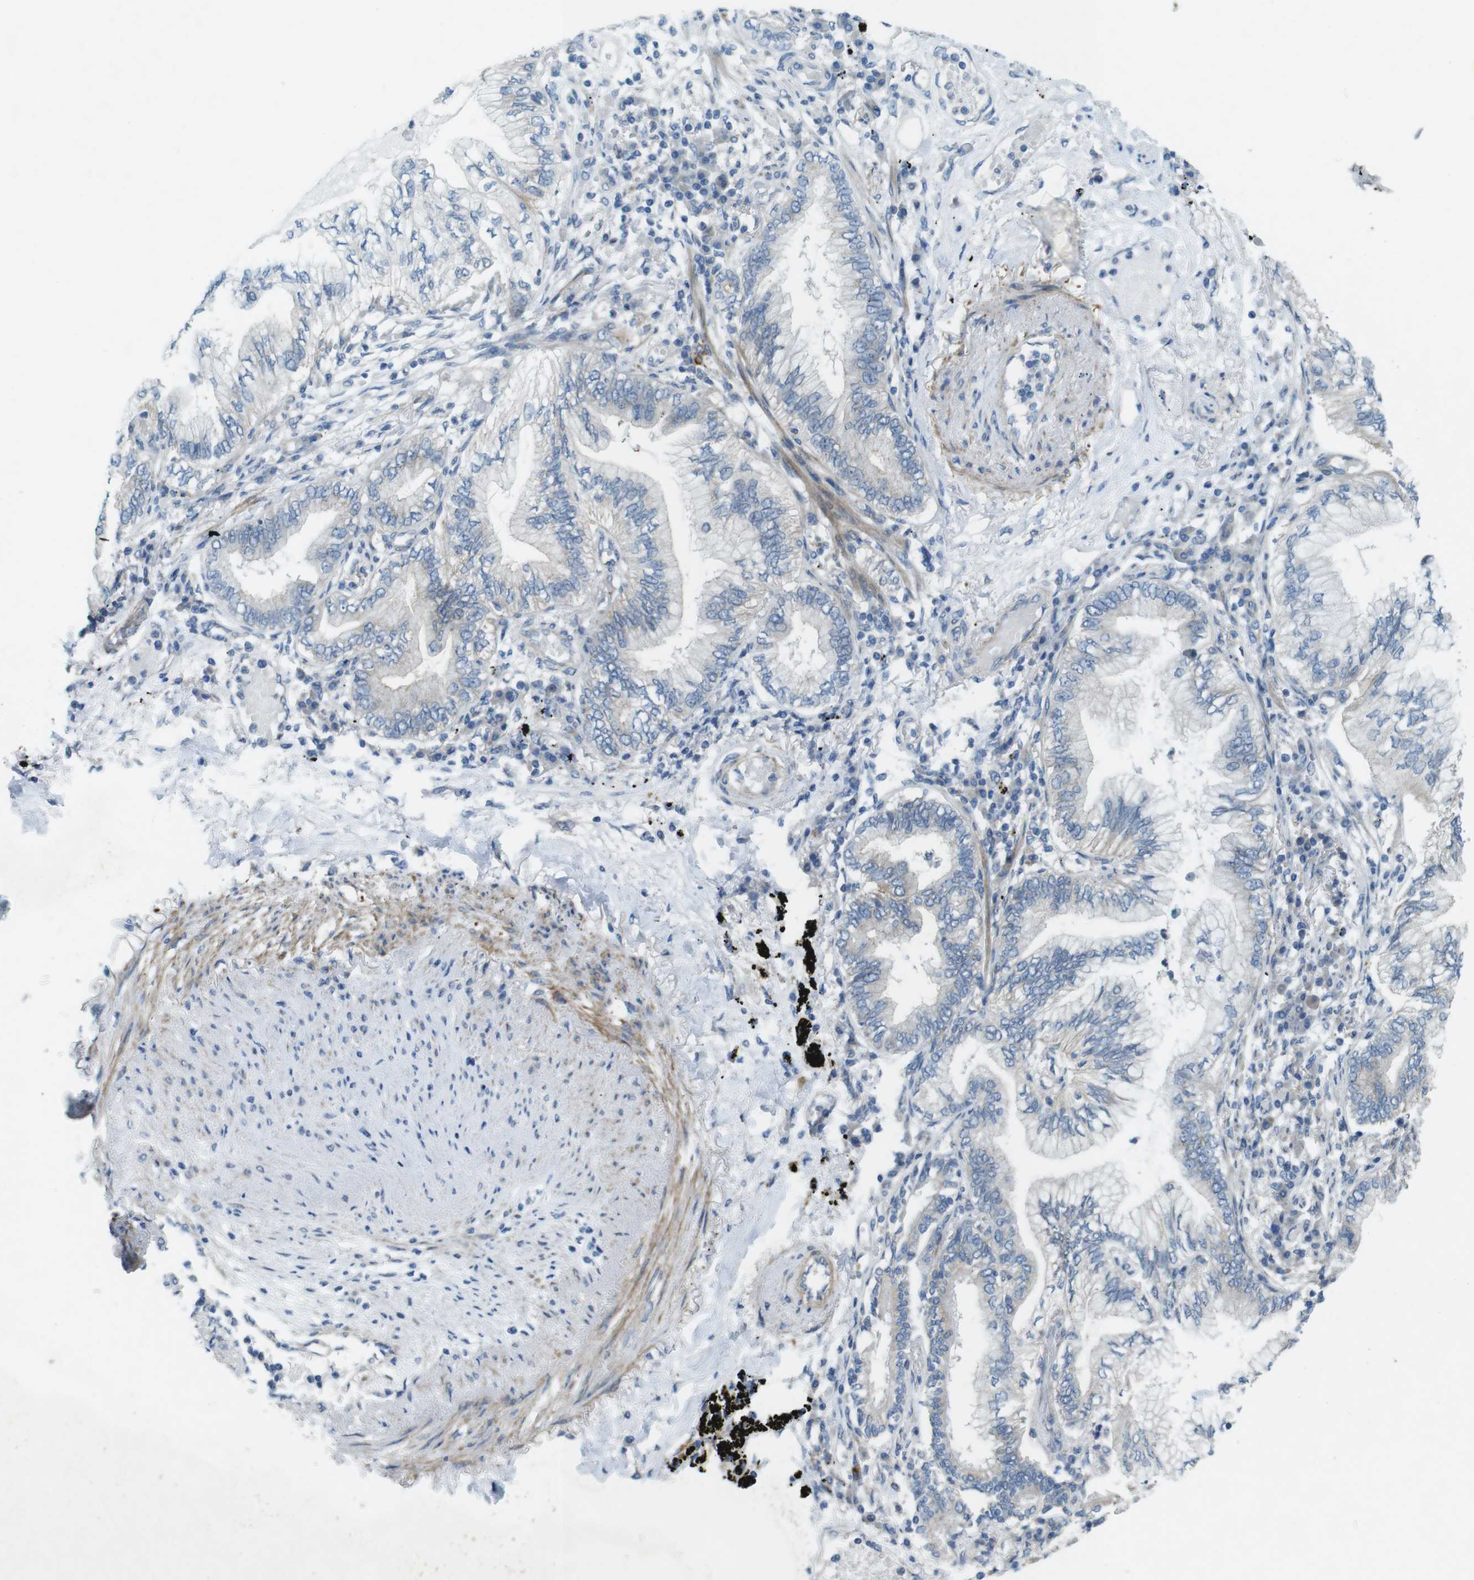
{"staining": {"intensity": "negative", "quantity": "none", "location": "none"}, "tissue": "lung cancer", "cell_type": "Tumor cells", "image_type": "cancer", "snomed": [{"axis": "morphology", "description": "Normal tissue, NOS"}, {"axis": "morphology", "description": "Adenocarcinoma, NOS"}, {"axis": "topography", "description": "Bronchus"}, {"axis": "topography", "description": "Lung"}], "caption": "The micrograph reveals no staining of tumor cells in lung cancer (adenocarcinoma).", "gene": "TYW1", "patient": {"sex": "female", "age": 70}}